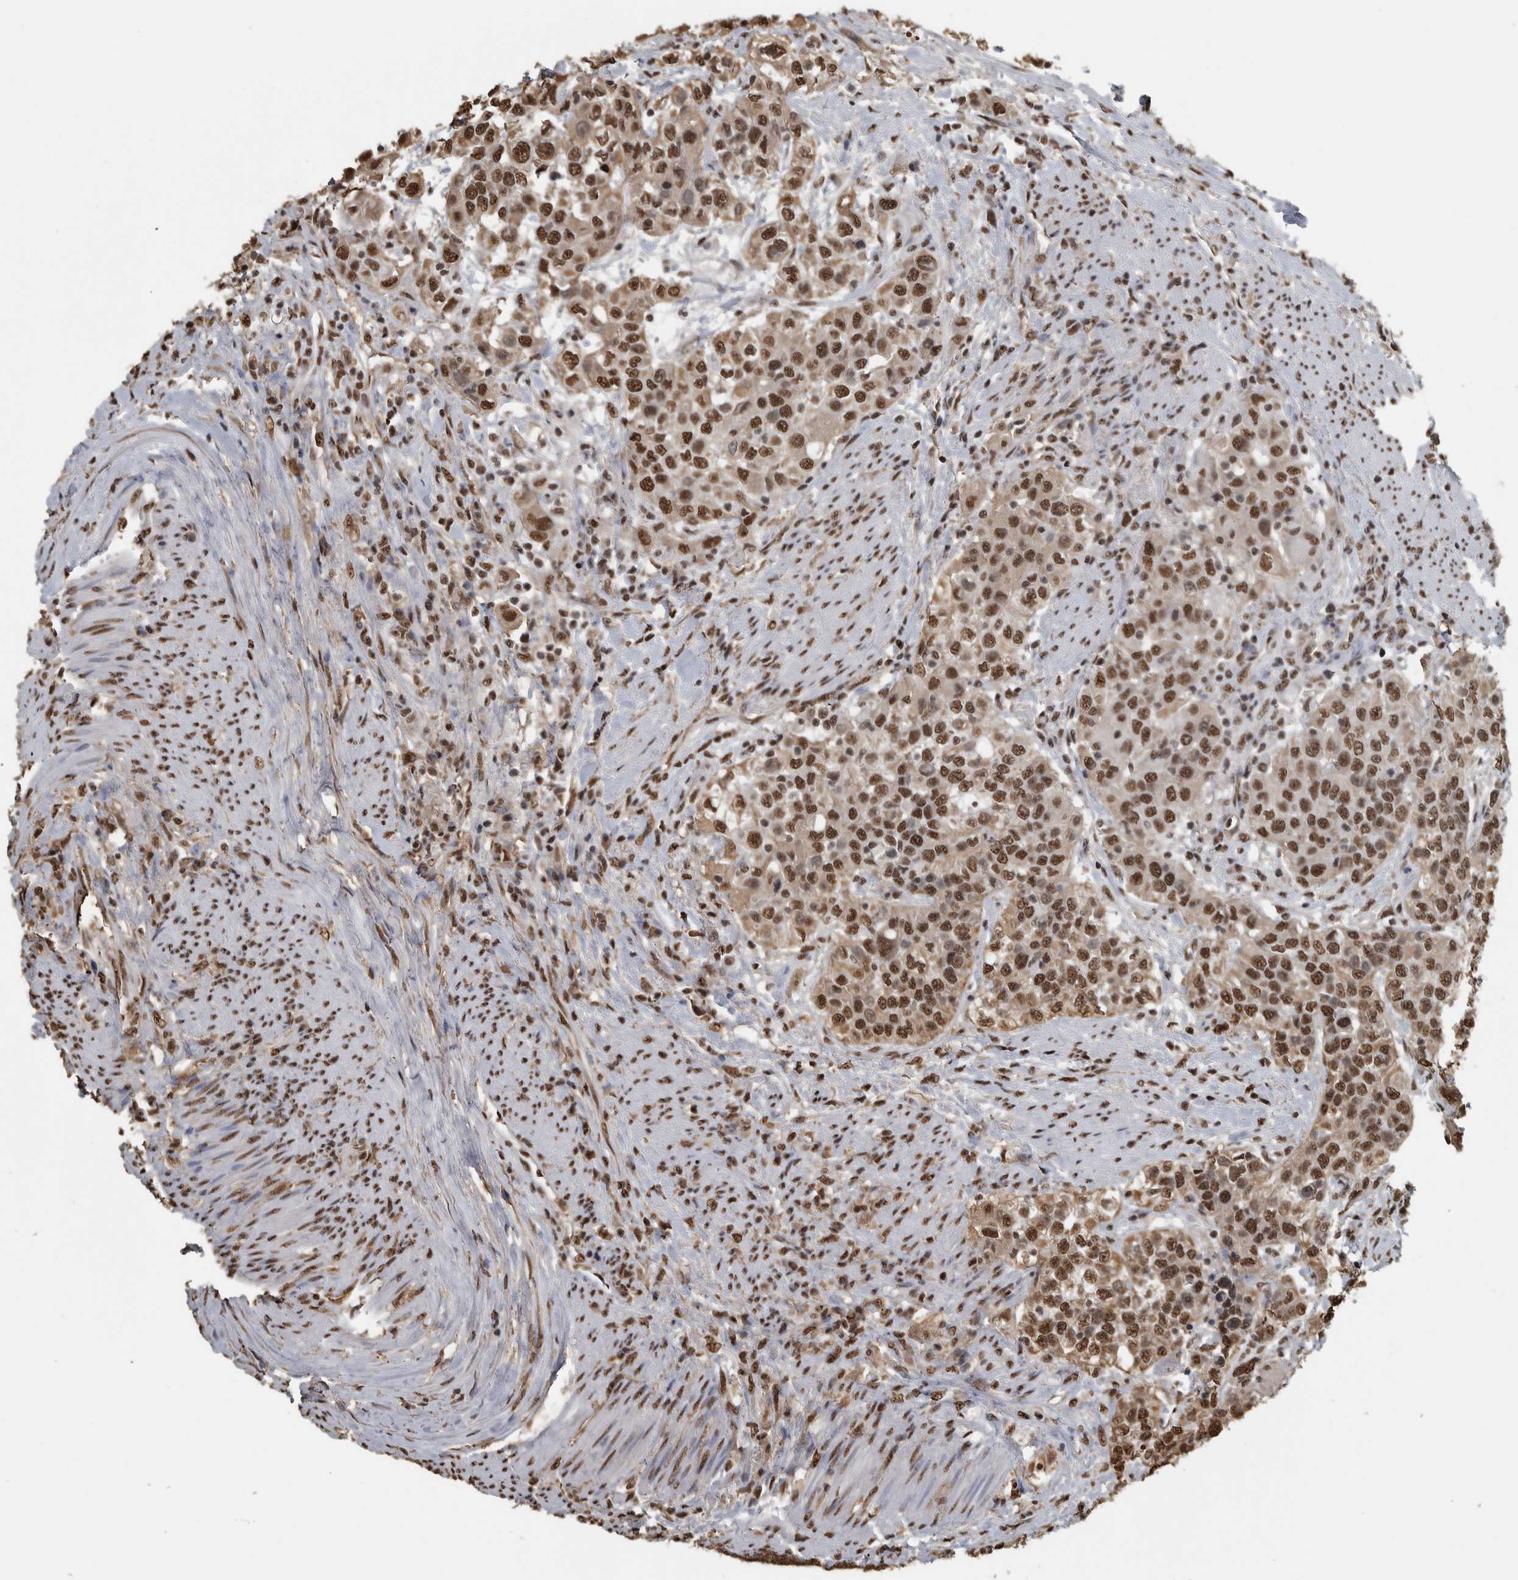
{"staining": {"intensity": "strong", "quantity": ">75%", "location": "cytoplasmic/membranous,nuclear"}, "tissue": "urothelial cancer", "cell_type": "Tumor cells", "image_type": "cancer", "snomed": [{"axis": "morphology", "description": "Urothelial carcinoma, High grade"}, {"axis": "topography", "description": "Urinary bladder"}], "caption": "Human urothelial cancer stained with a brown dye shows strong cytoplasmic/membranous and nuclear positive positivity in about >75% of tumor cells.", "gene": "TGS1", "patient": {"sex": "female", "age": 80}}